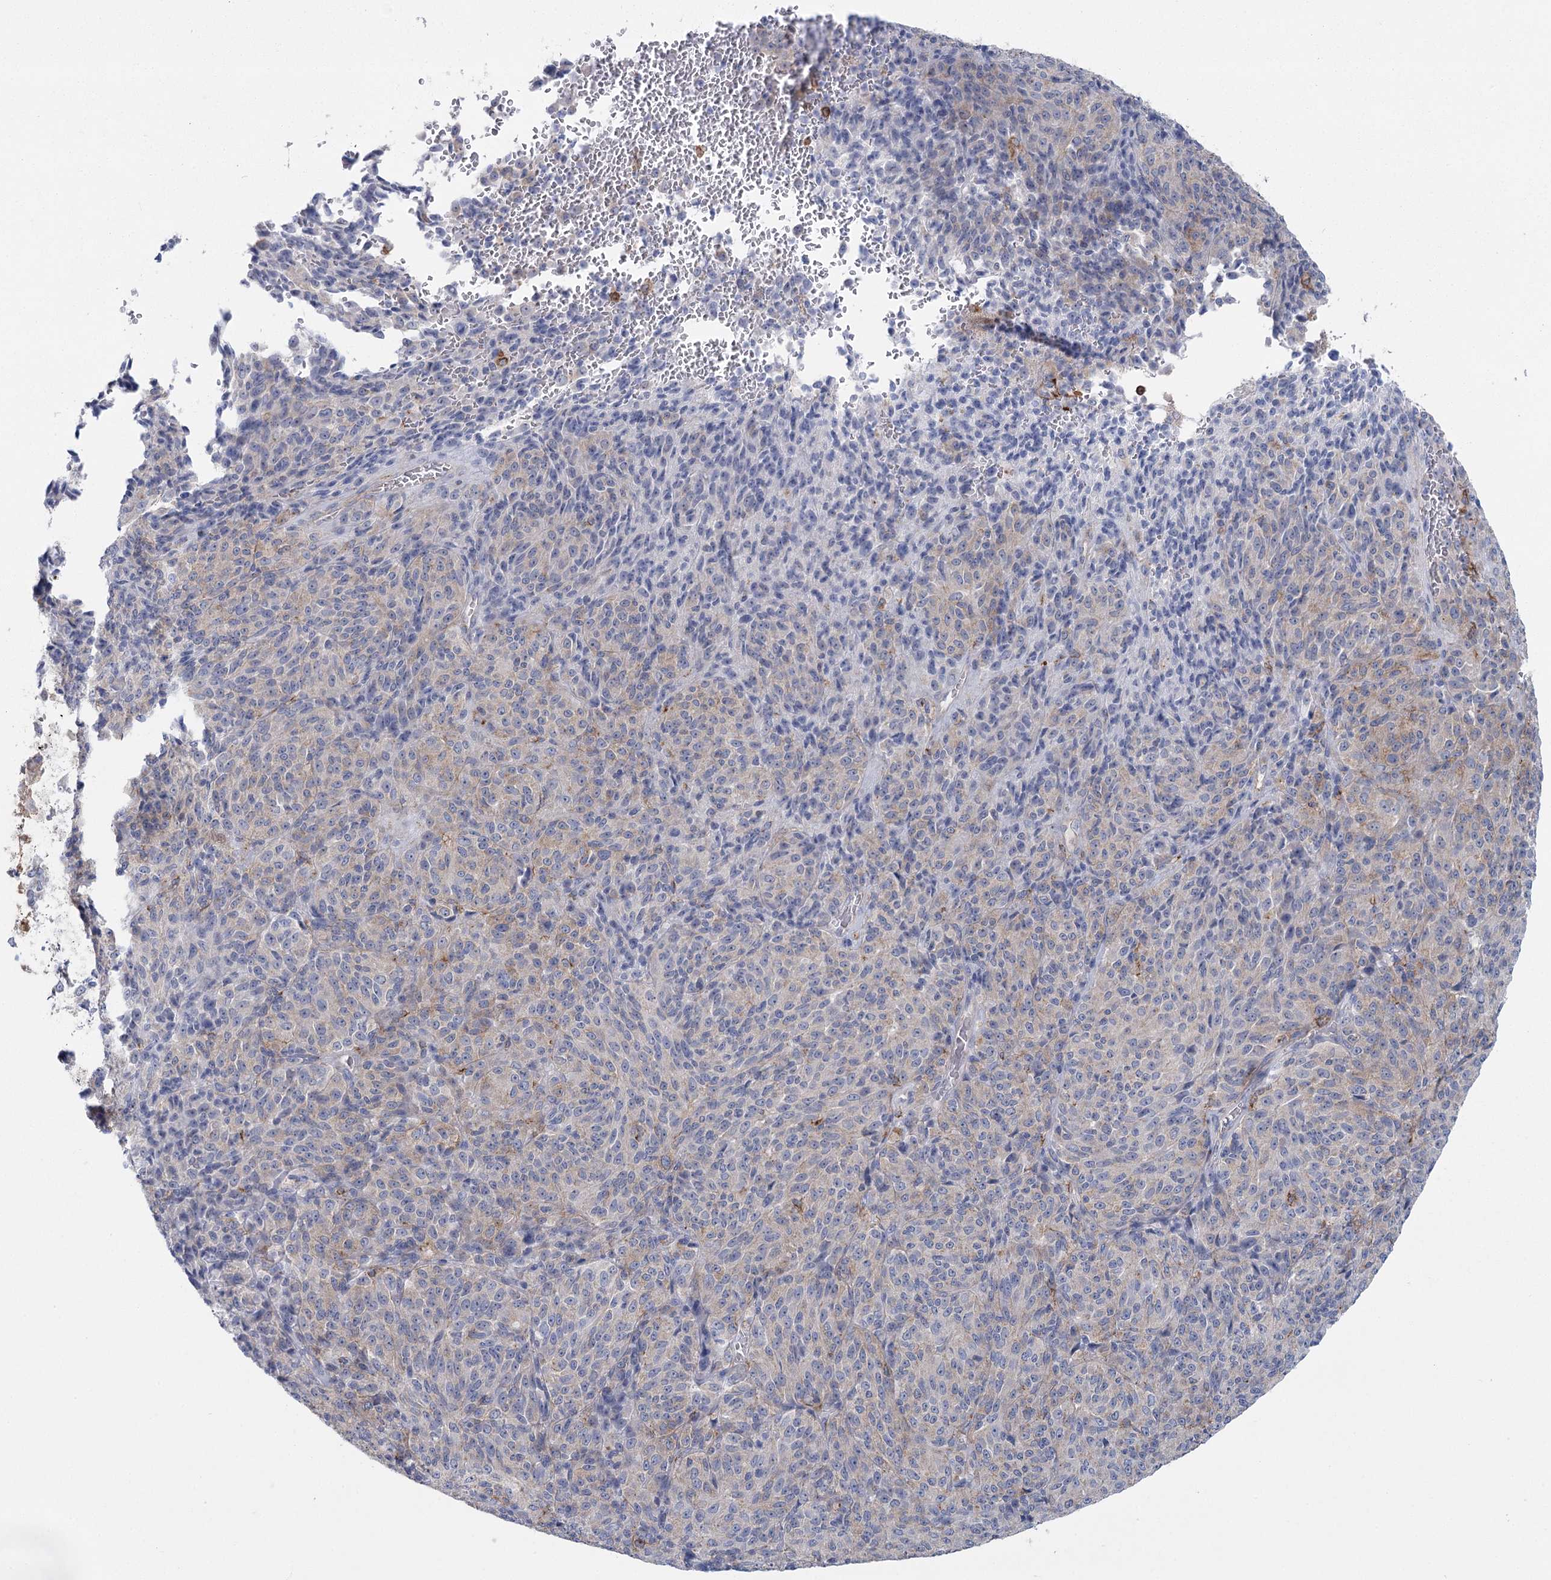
{"staining": {"intensity": "moderate", "quantity": "<25%", "location": "cytoplasmic/membranous"}, "tissue": "melanoma", "cell_type": "Tumor cells", "image_type": "cancer", "snomed": [{"axis": "morphology", "description": "Malignant melanoma, Metastatic site"}, {"axis": "topography", "description": "Brain"}], "caption": "Immunohistochemical staining of melanoma exhibits moderate cytoplasmic/membranous protein staining in about <25% of tumor cells.", "gene": "CCDC88A", "patient": {"sex": "female", "age": 56}}